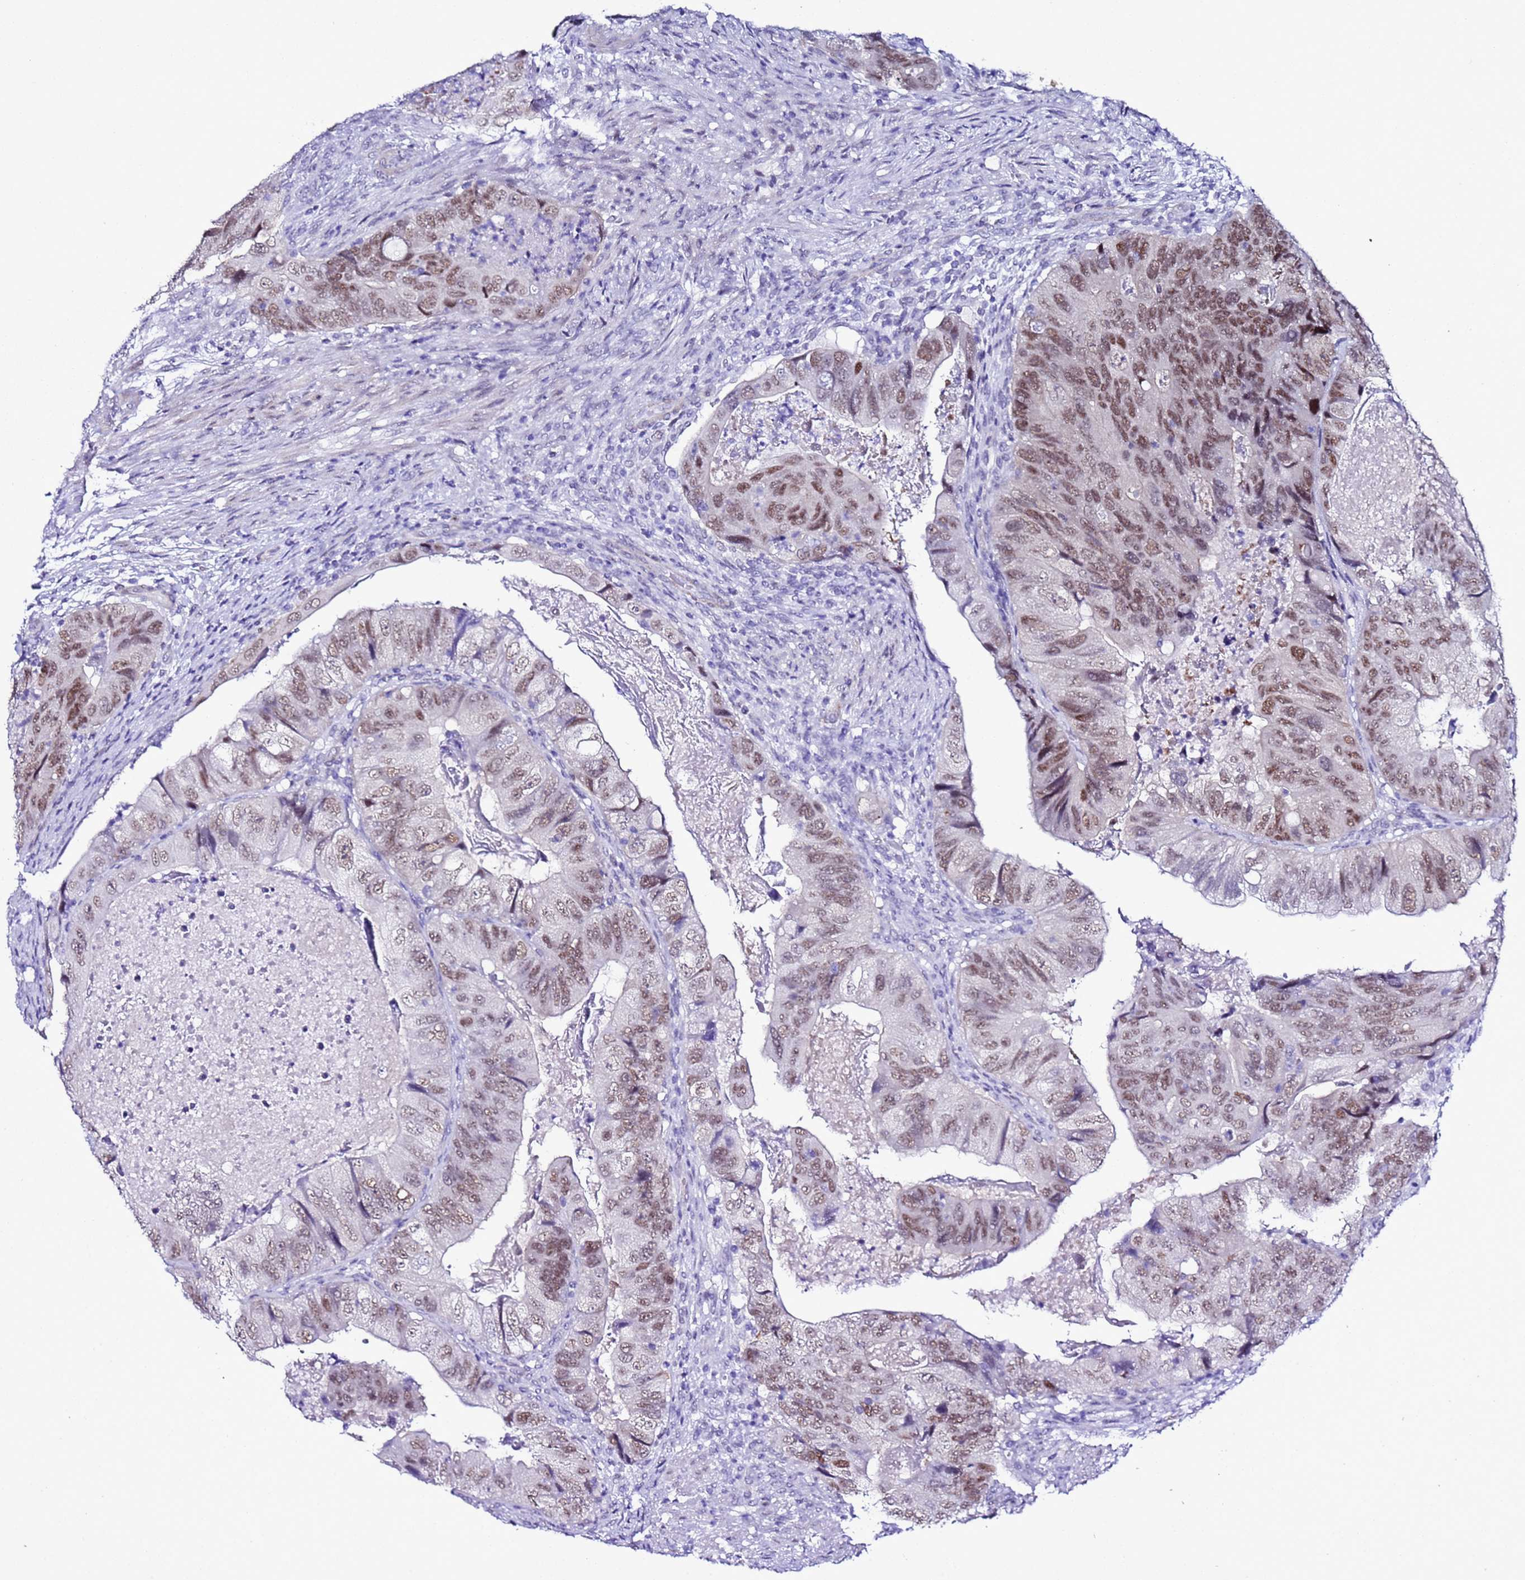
{"staining": {"intensity": "moderate", "quantity": ">75%", "location": "nuclear"}, "tissue": "colorectal cancer", "cell_type": "Tumor cells", "image_type": "cancer", "snomed": [{"axis": "morphology", "description": "Adenocarcinoma, NOS"}, {"axis": "topography", "description": "Rectum"}], "caption": "Immunohistochemistry (IHC) of colorectal cancer reveals medium levels of moderate nuclear staining in about >75% of tumor cells.", "gene": "BCL7A", "patient": {"sex": "male", "age": 63}}